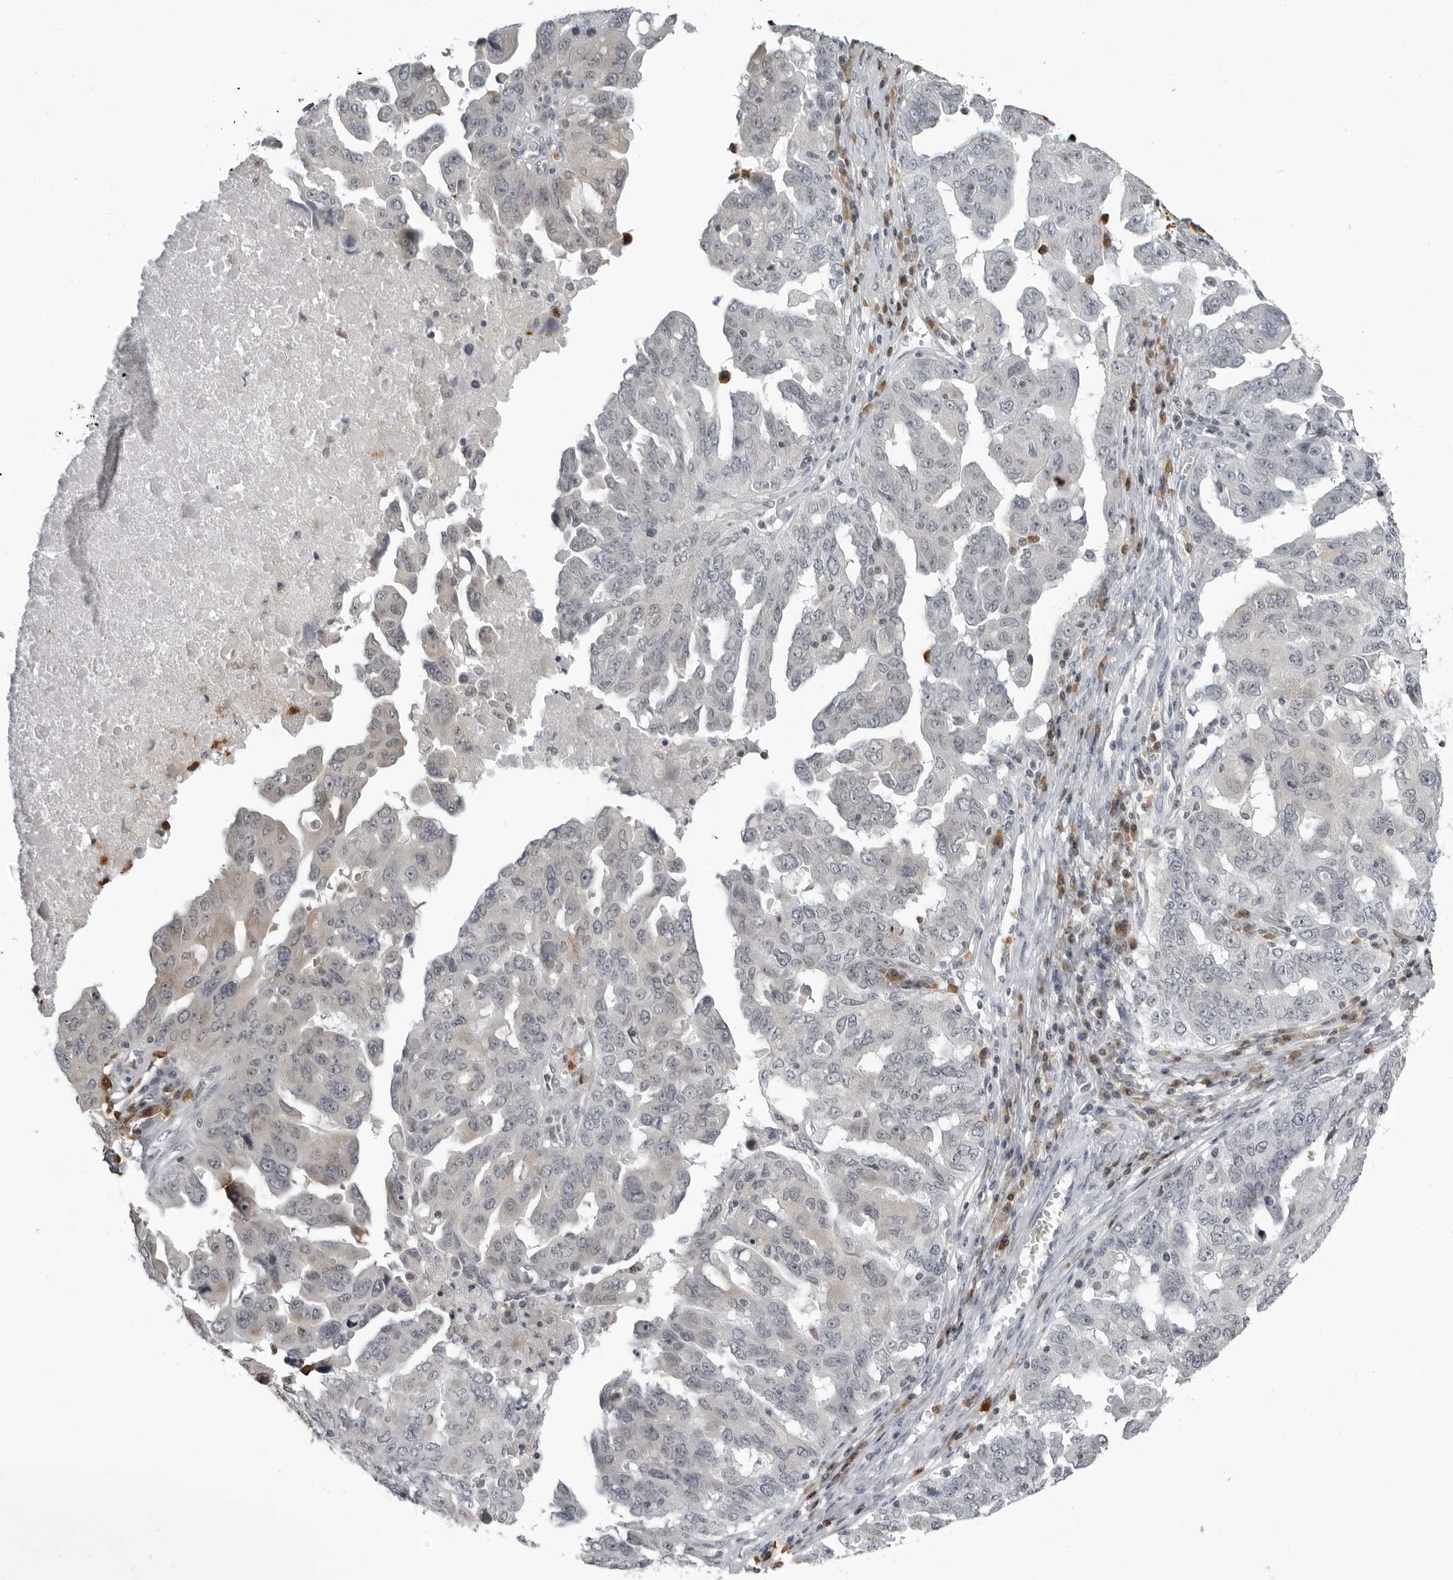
{"staining": {"intensity": "negative", "quantity": "none", "location": "none"}, "tissue": "ovarian cancer", "cell_type": "Tumor cells", "image_type": "cancer", "snomed": [{"axis": "morphology", "description": "Carcinoma, endometroid"}, {"axis": "topography", "description": "Ovary"}], "caption": "Tumor cells are negative for brown protein staining in ovarian endometroid carcinoma.", "gene": "RTCA", "patient": {"sex": "female", "age": 62}}